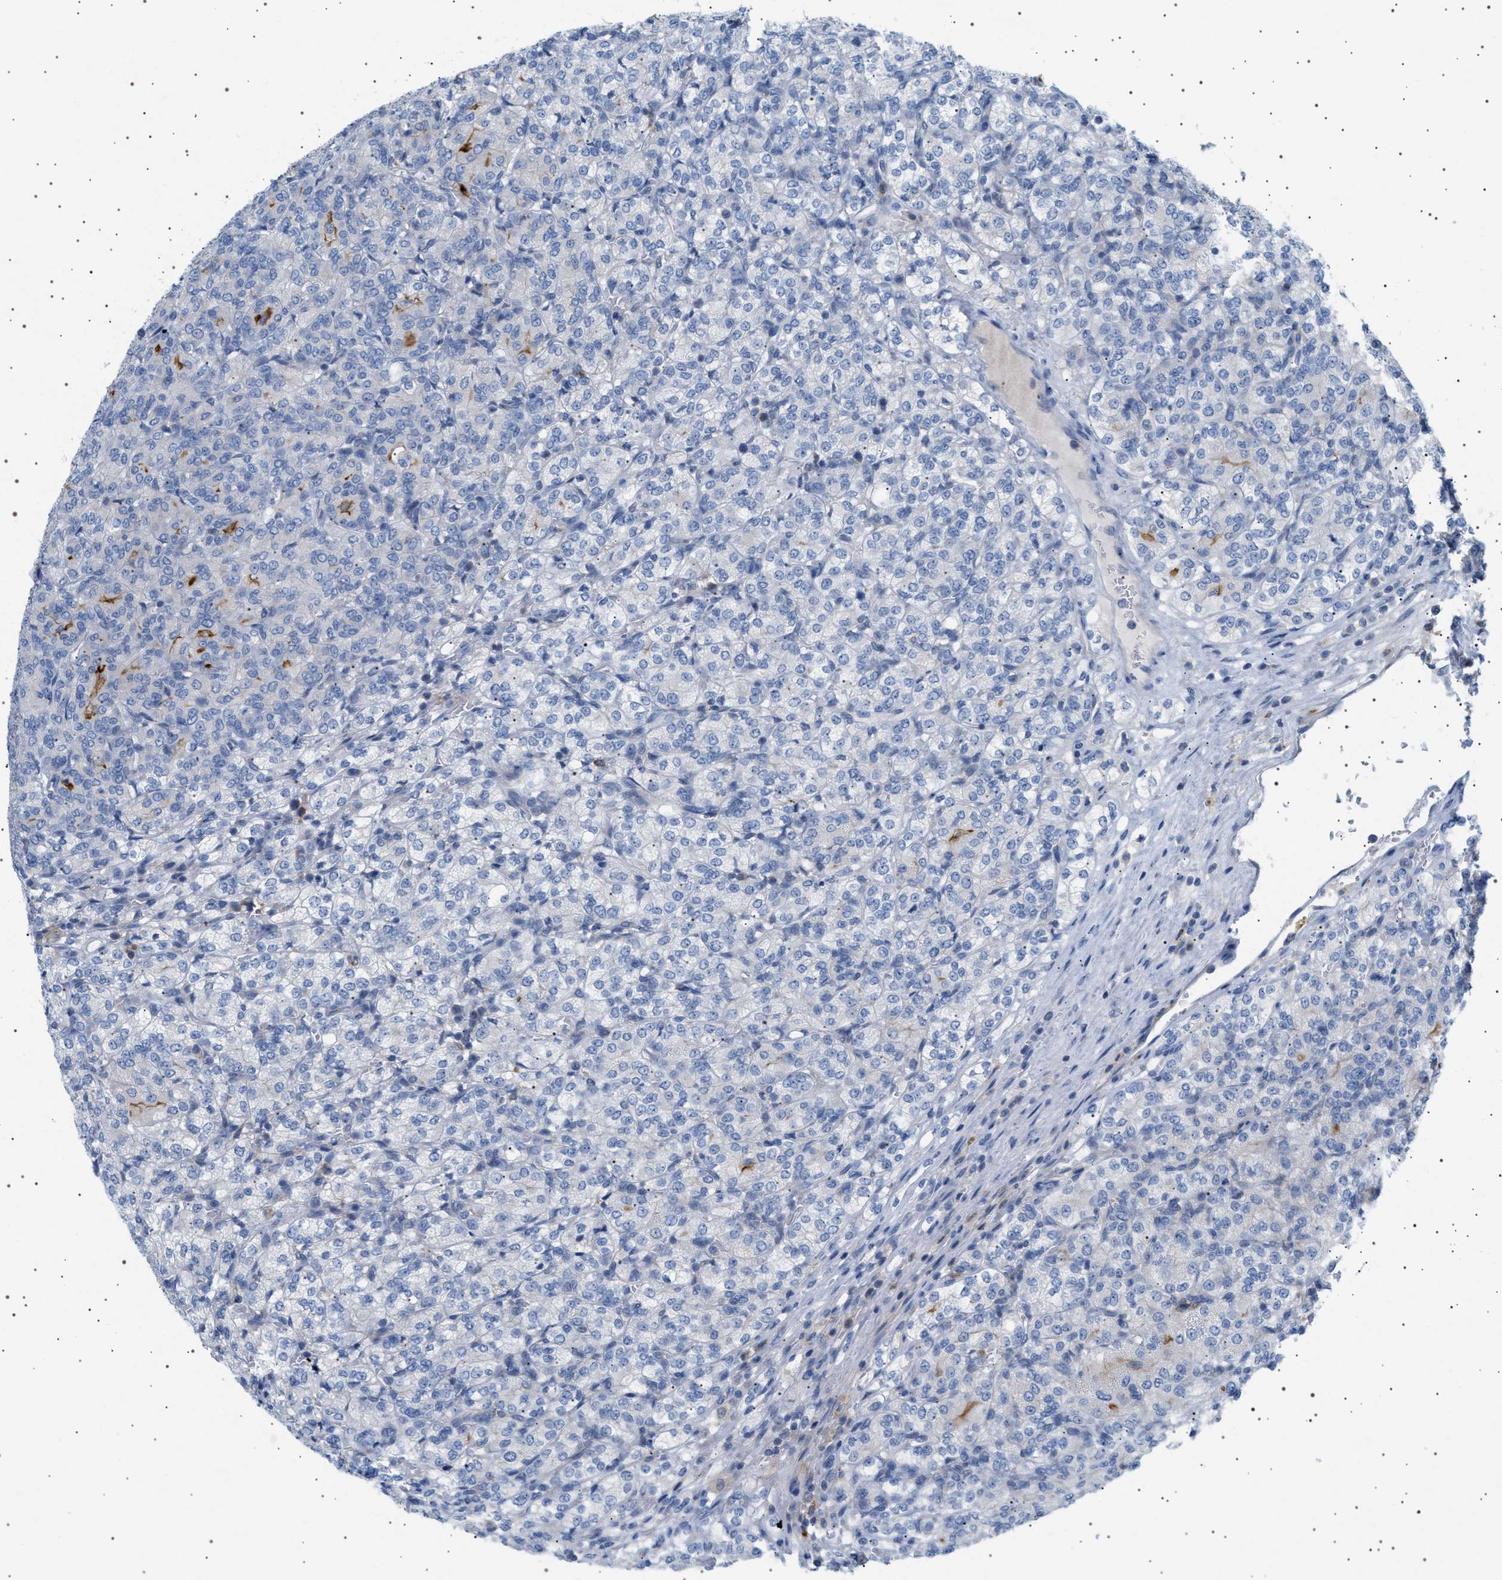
{"staining": {"intensity": "negative", "quantity": "none", "location": "none"}, "tissue": "renal cancer", "cell_type": "Tumor cells", "image_type": "cancer", "snomed": [{"axis": "morphology", "description": "Adenocarcinoma, NOS"}, {"axis": "topography", "description": "Kidney"}], "caption": "An IHC photomicrograph of renal cancer is shown. There is no staining in tumor cells of renal cancer. (DAB (3,3'-diaminobenzidine) IHC visualized using brightfield microscopy, high magnification).", "gene": "ADCY10", "patient": {"sex": "male", "age": 77}}